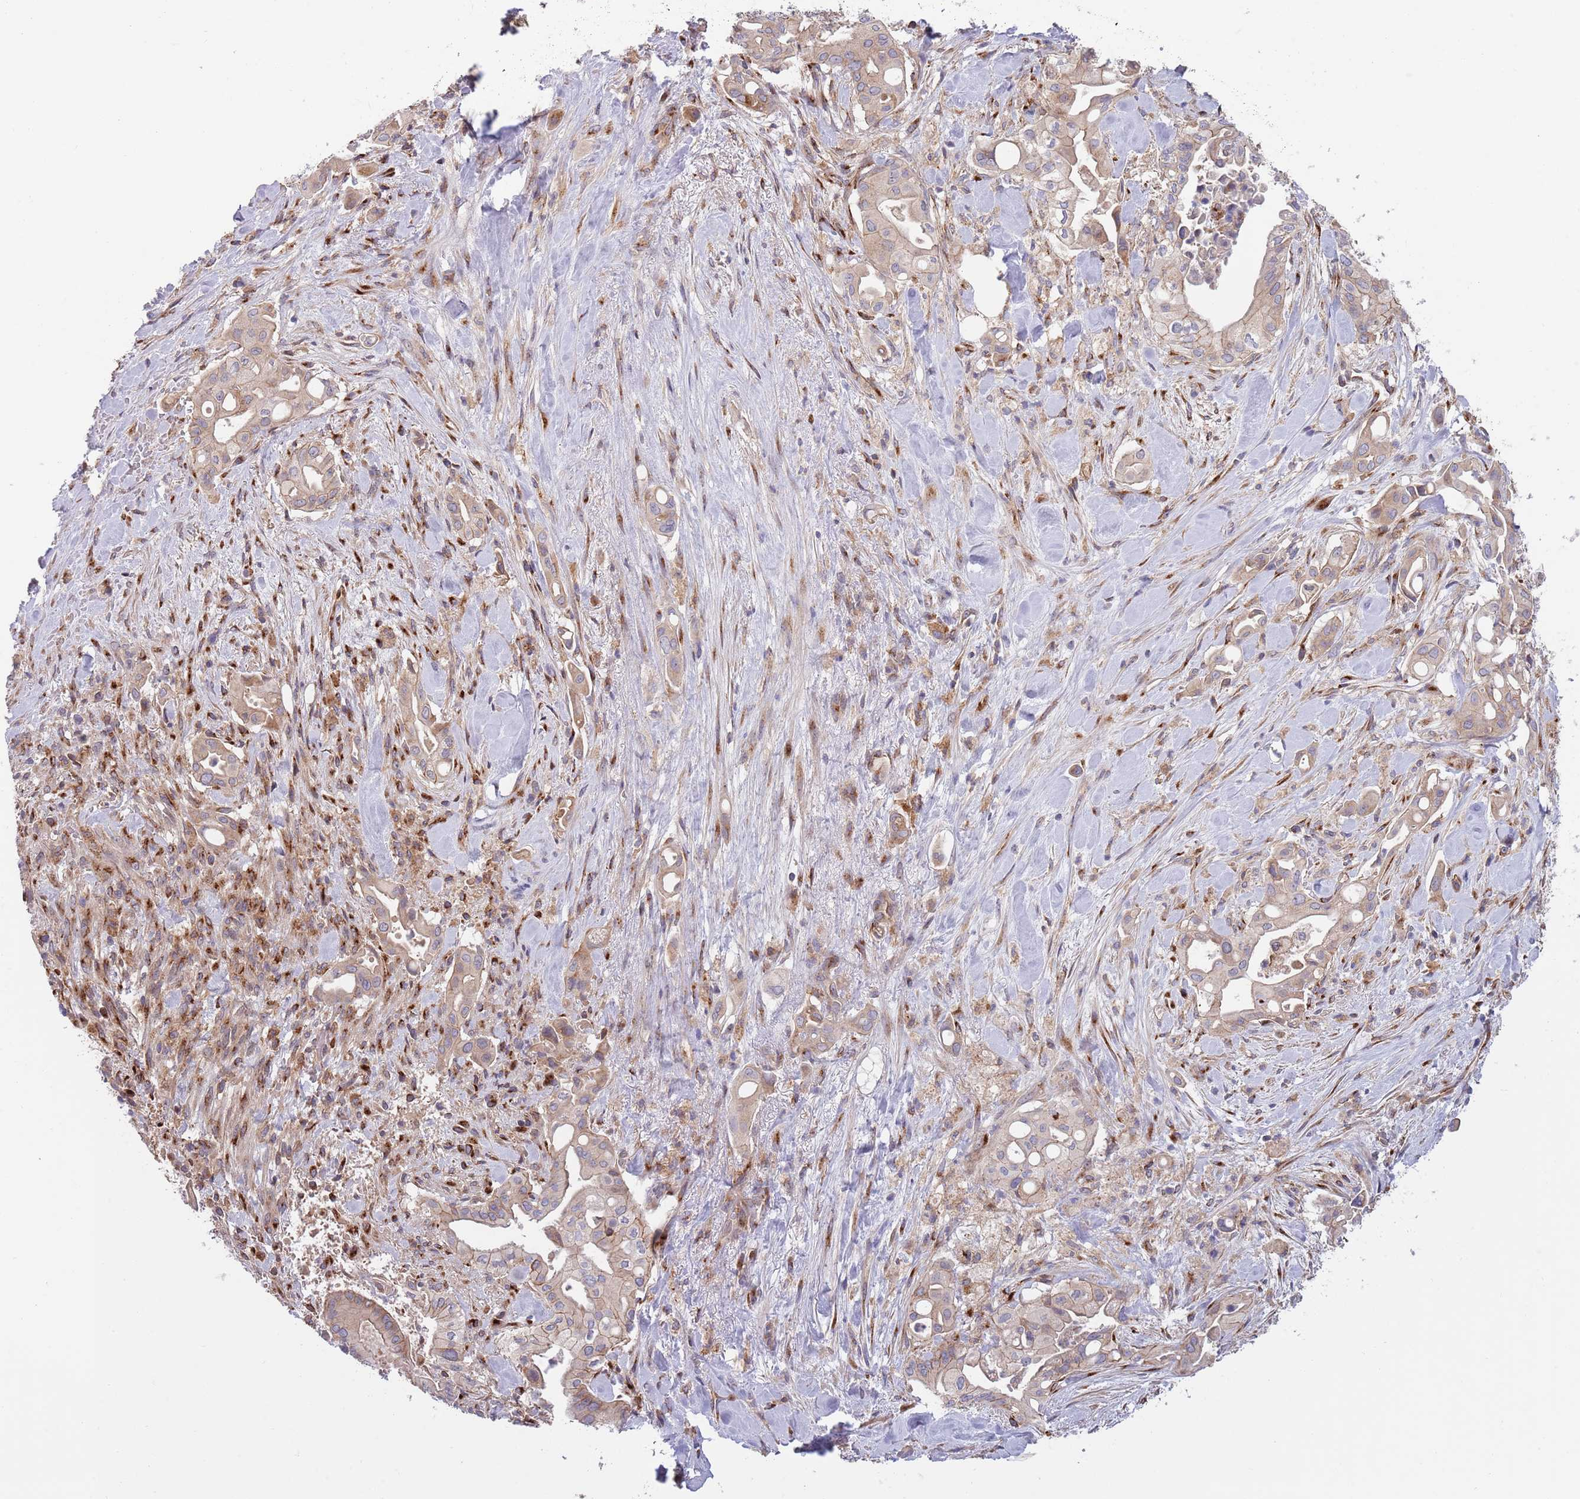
{"staining": {"intensity": "weak", "quantity": "25%-75%", "location": "cytoplasmic/membranous"}, "tissue": "liver cancer", "cell_type": "Tumor cells", "image_type": "cancer", "snomed": [{"axis": "morphology", "description": "Cholangiocarcinoma"}, {"axis": "topography", "description": "Liver"}], "caption": "Immunohistochemical staining of human liver cancer (cholangiocarcinoma) exhibits low levels of weak cytoplasmic/membranous expression in approximately 25%-75% of tumor cells.", "gene": "BTBD7", "patient": {"sex": "female", "age": 68}}